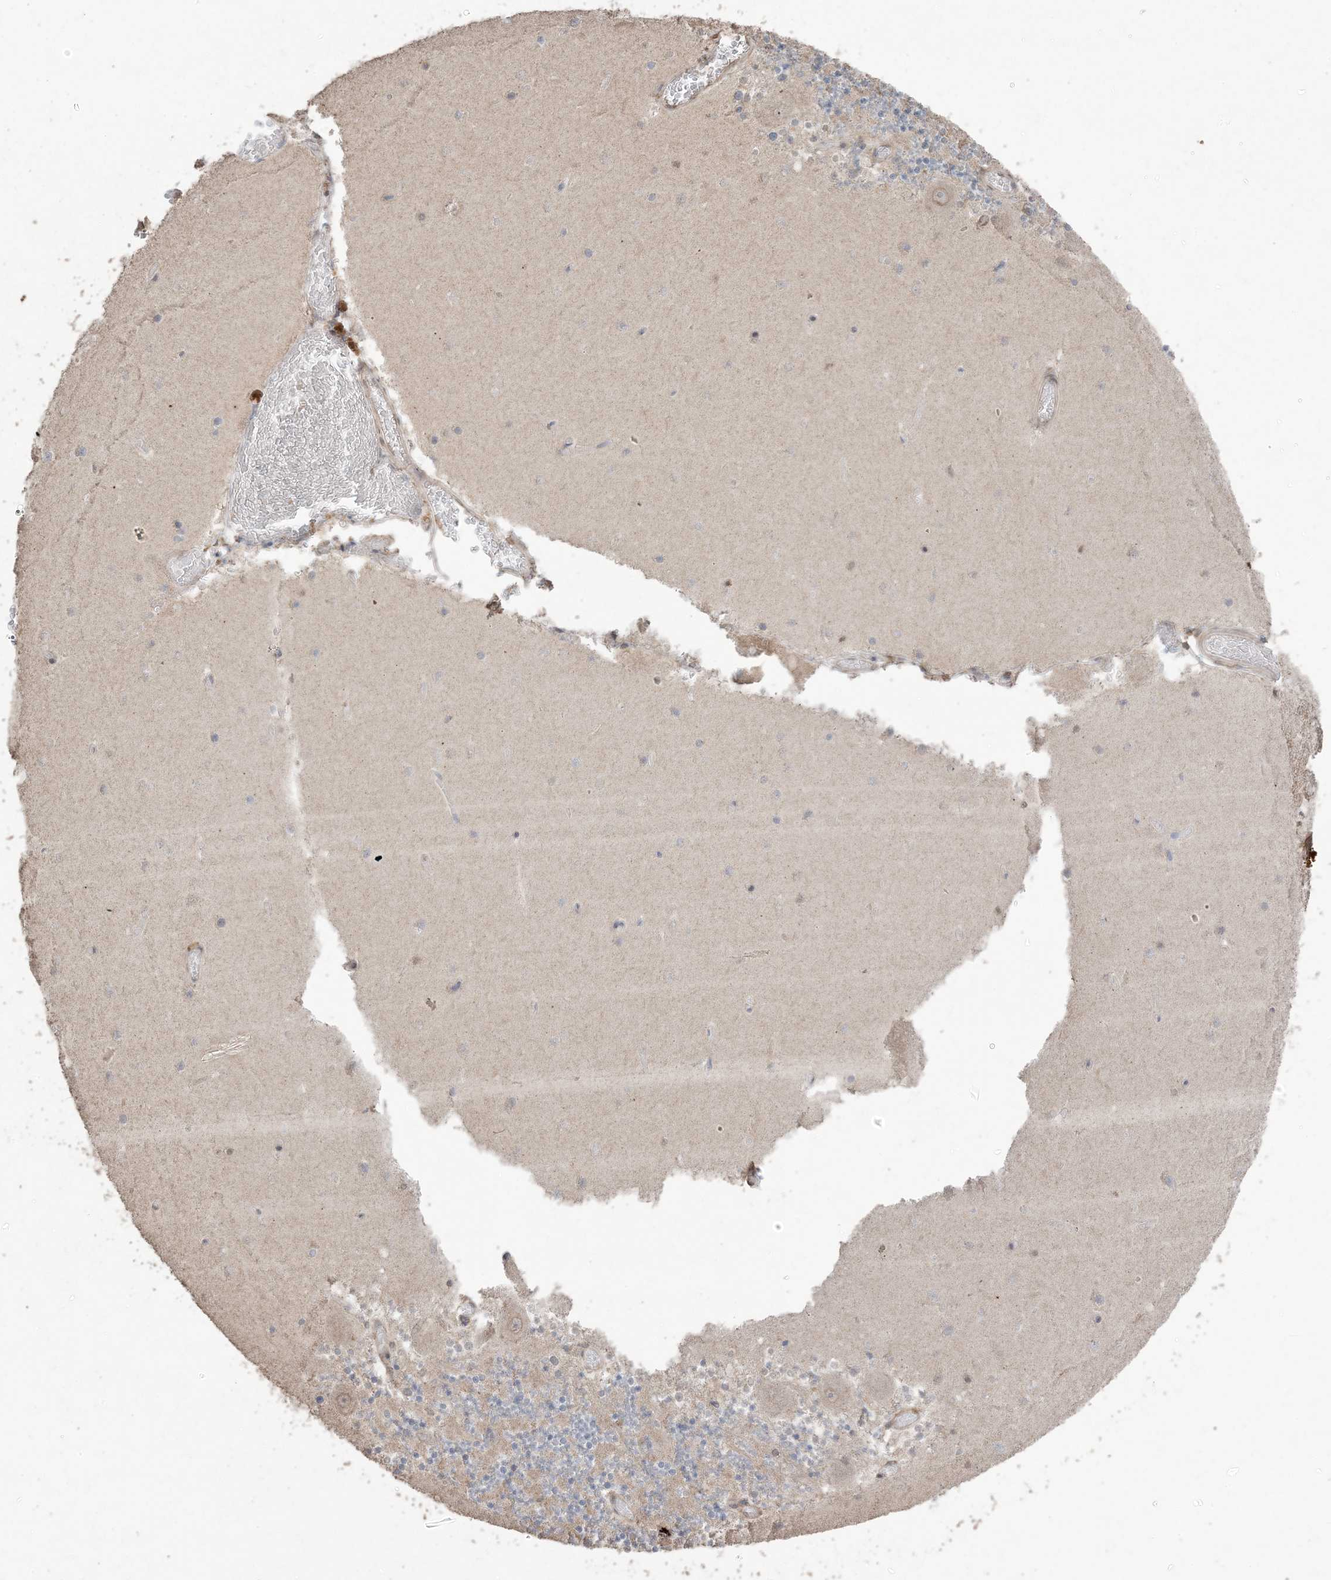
{"staining": {"intensity": "weak", "quantity": "25%-75%", "location": "cytoplasmic/membranous"}, "tissue": "cerebellum", "cell_type": "Cells in granular layer", "image_type": "normal", "snomed": [{"axis": "morphology", "description": "Normal tissue, NOS"}, {"axis": "topography", "description": "Cerebellum"}], "caption": "IHC image of unremarkable cerebellum stained for a protein (brown), which shows low levels of weak cytoplasmic/membranous positivity in approximately 25%-75% of cells in granular layer.", "gene": "DDX19B", "patient": {"sex": "female", "age": 28}}